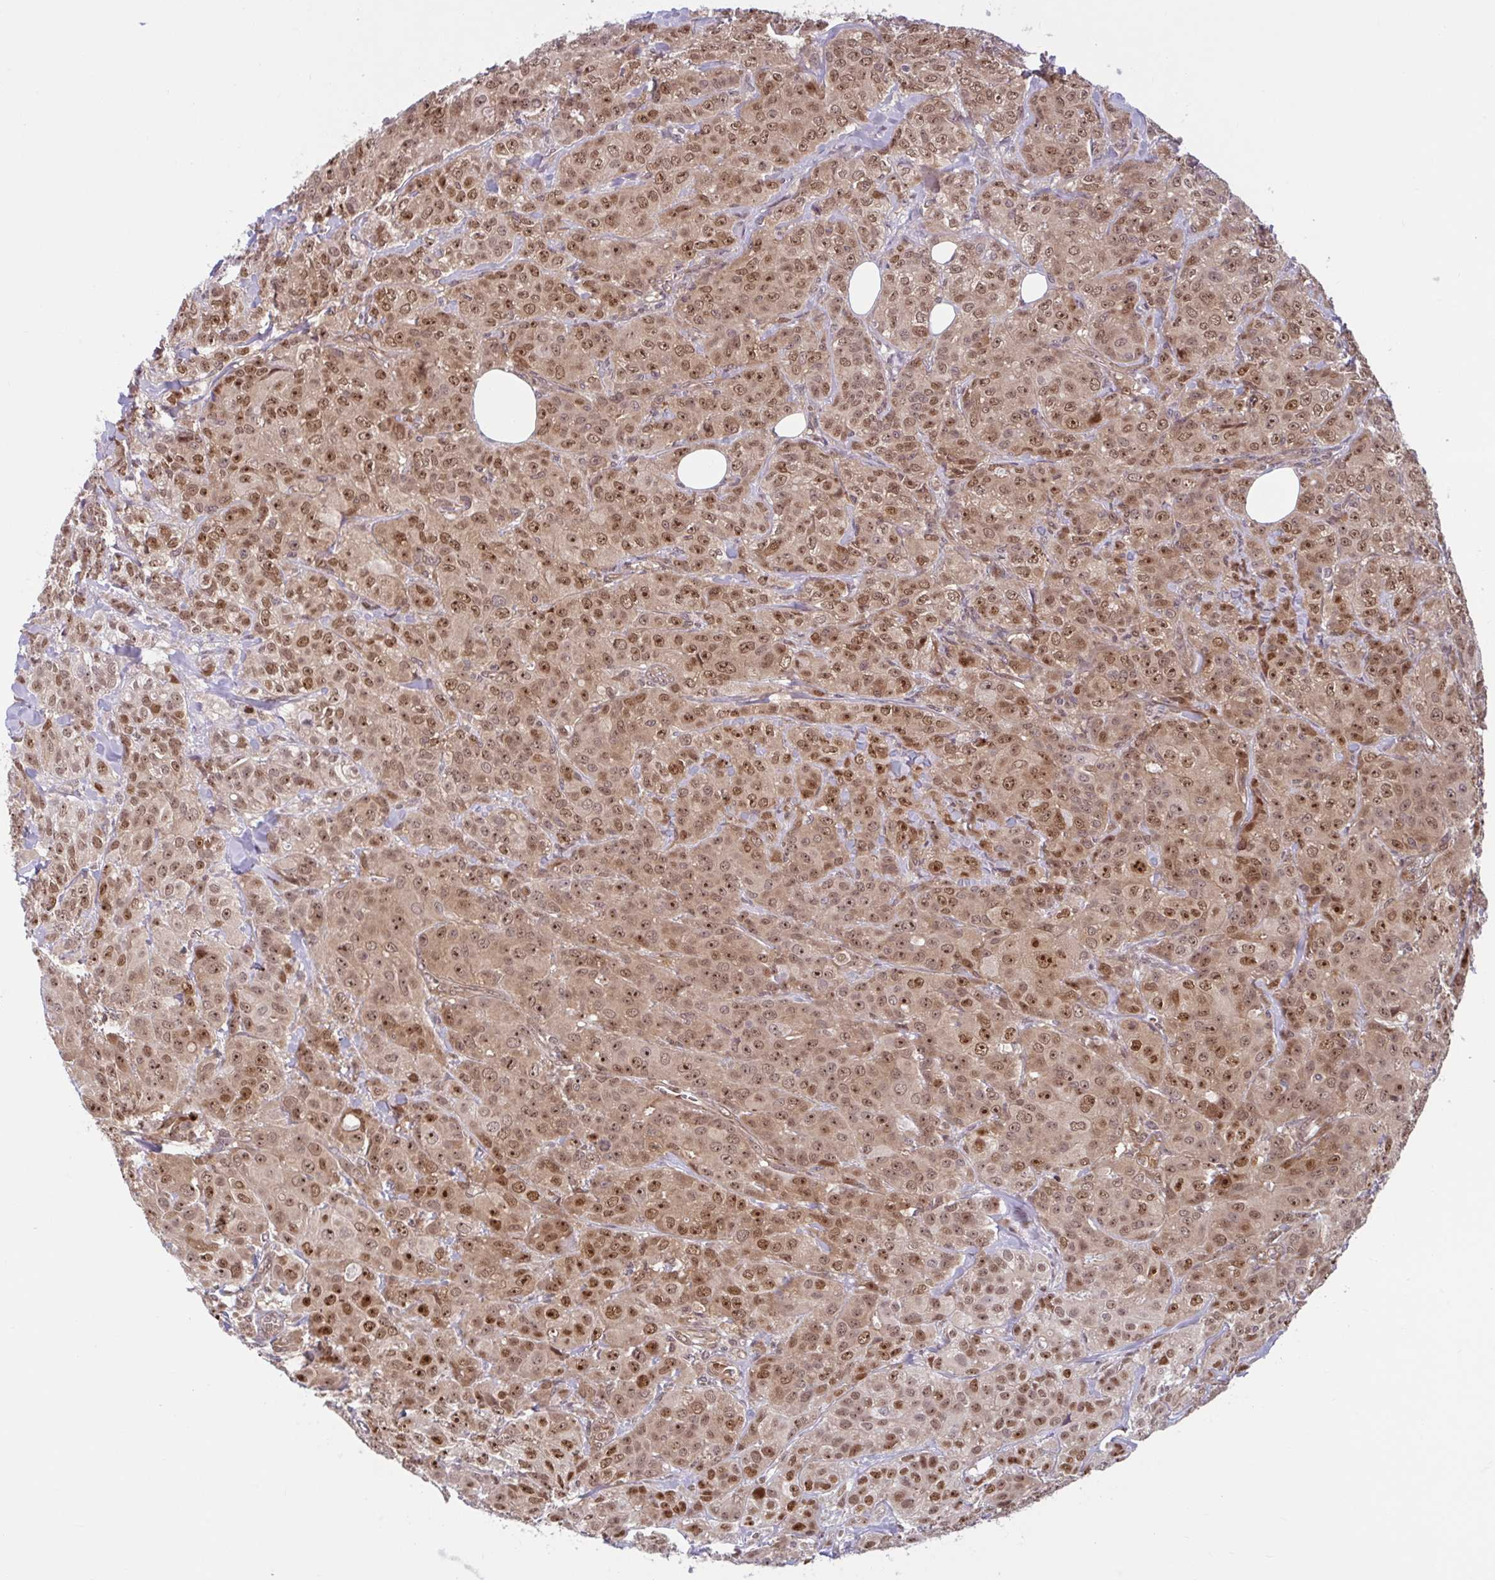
{"staining": {"intensity": "strong", "quantity": ">75%", "location": "cytoplasmic/membranous,nuclear"}, "tissue": "breast cancer", "cell_type": "Tumor cells", "image_type": "cancer", "snomed": [{"axis": "morphology", "description": "Normal tissue, NOS"}, {"axis": "morphology", "description": "Duct carcinoma"}, {"axis": "topography", "description": "Breast"}], "caption": "Immunohistochemical staining of breast cancer displays high levels of strong cytoplasmic/membranous and nuclear protein staining in about >75% of tumor cells. (Brightfield microscopy of DAB IHC at high magnification).", "gene": "HMBS", "patient": {"sex": "female", "age": 43}}